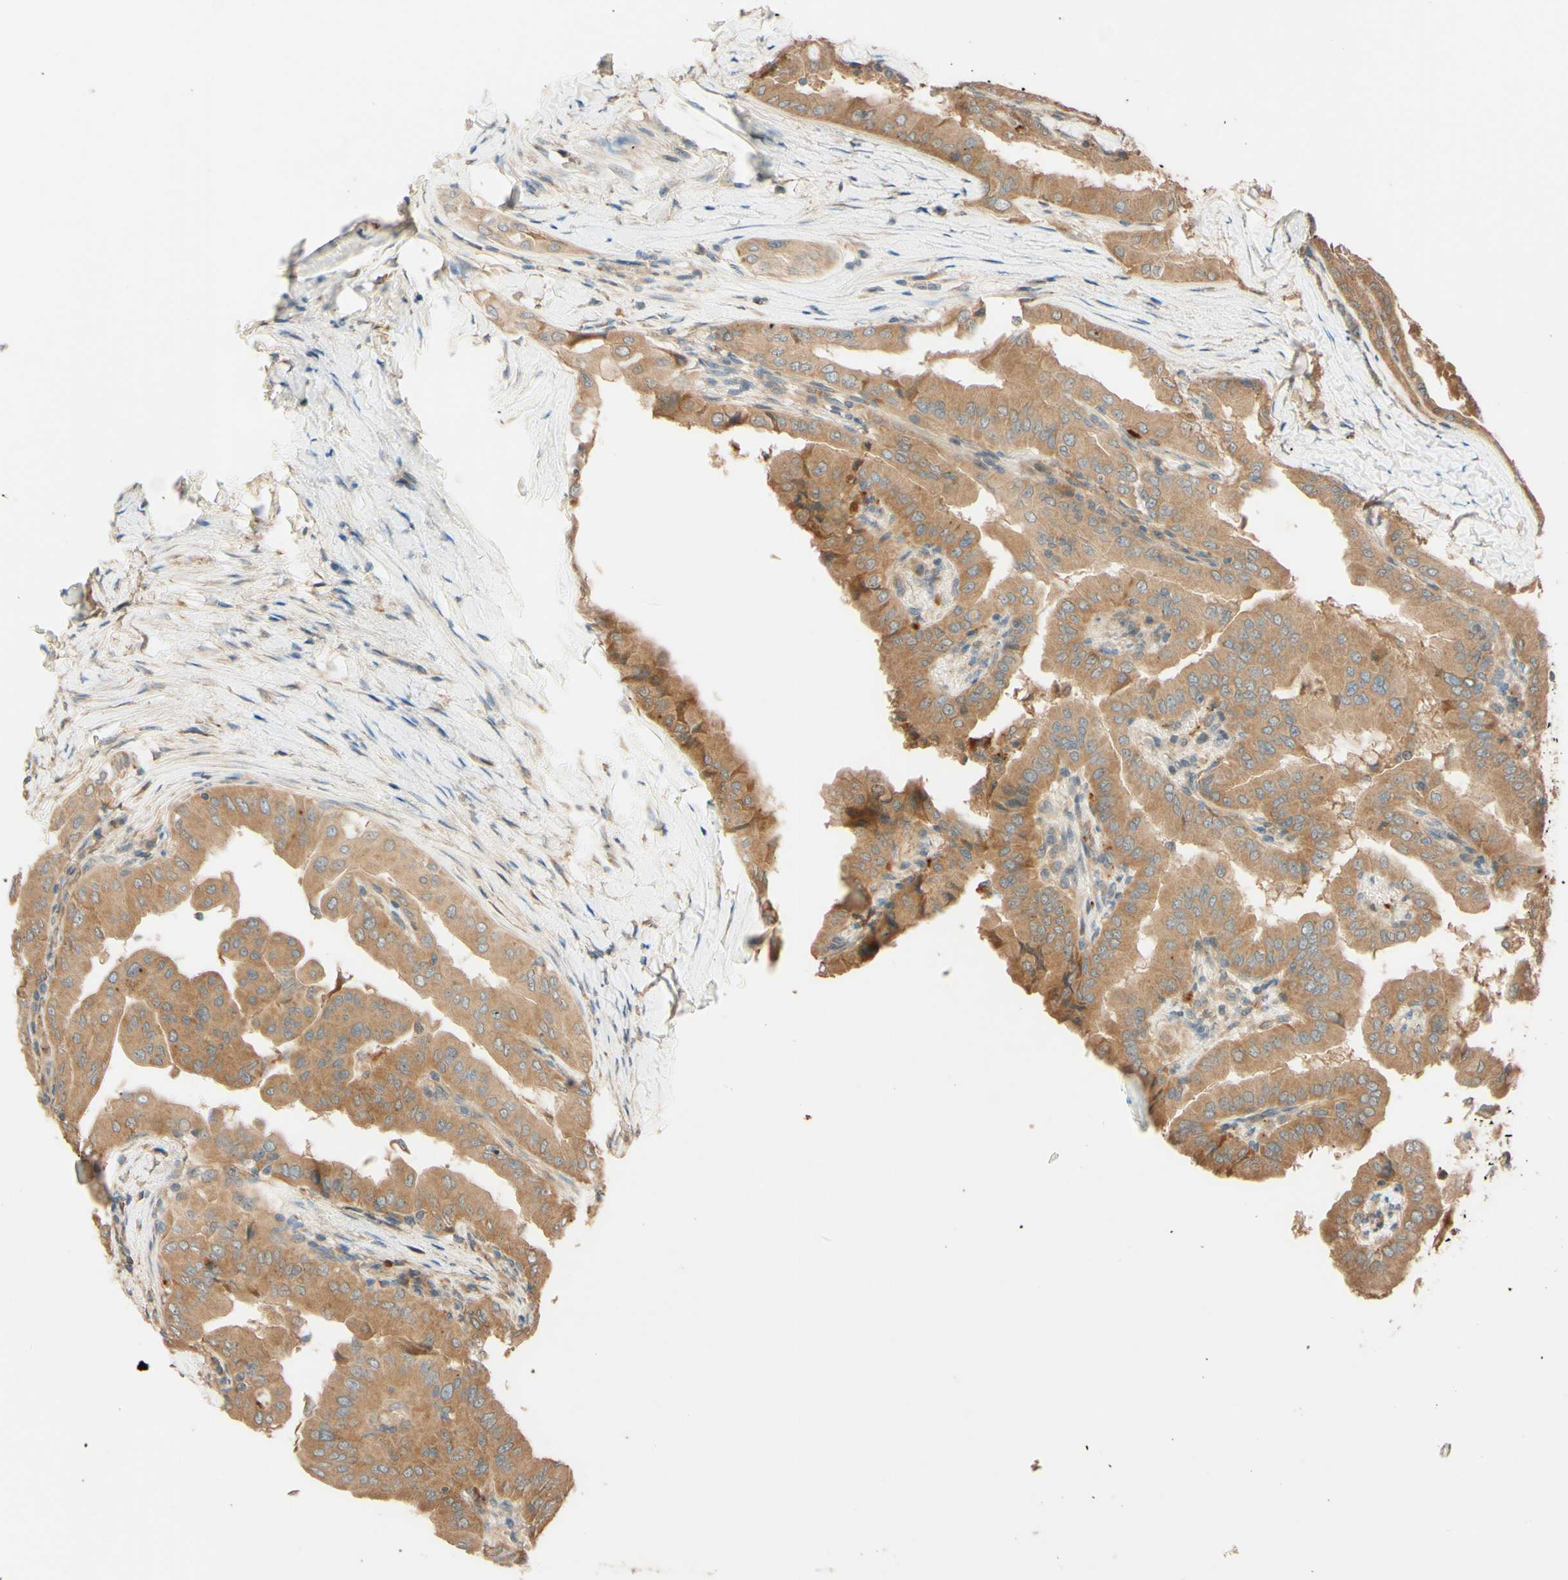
{"staining": {"intensity": "moderate", "quantity": ">75%", "location": "cytoplasmic/membranous"}, "tissue": "thyroid cancer", "cell_type": "Tumor cells", "image_type": "cancer", "snomed": [{"axis": "morphology", "description": "Papillary adenocarcinoma, NOS"}, {"axis": "topography", "description": "Thyroid gland"}], "caption": "Protein expression analysis of thyroid cancer (papillary adenocarcinoma) reveals moderate cytoplasmic/membranous expression in about >75% of tumor cells. The staining is performed using DAB (3,3'-diaminobenzidine) brown chromogen to label protein expression. The nuclei are counter-stained blue using hematoxylin.", "gene": "RNF19A", "patient": {"sex": "male", "age": 33}}